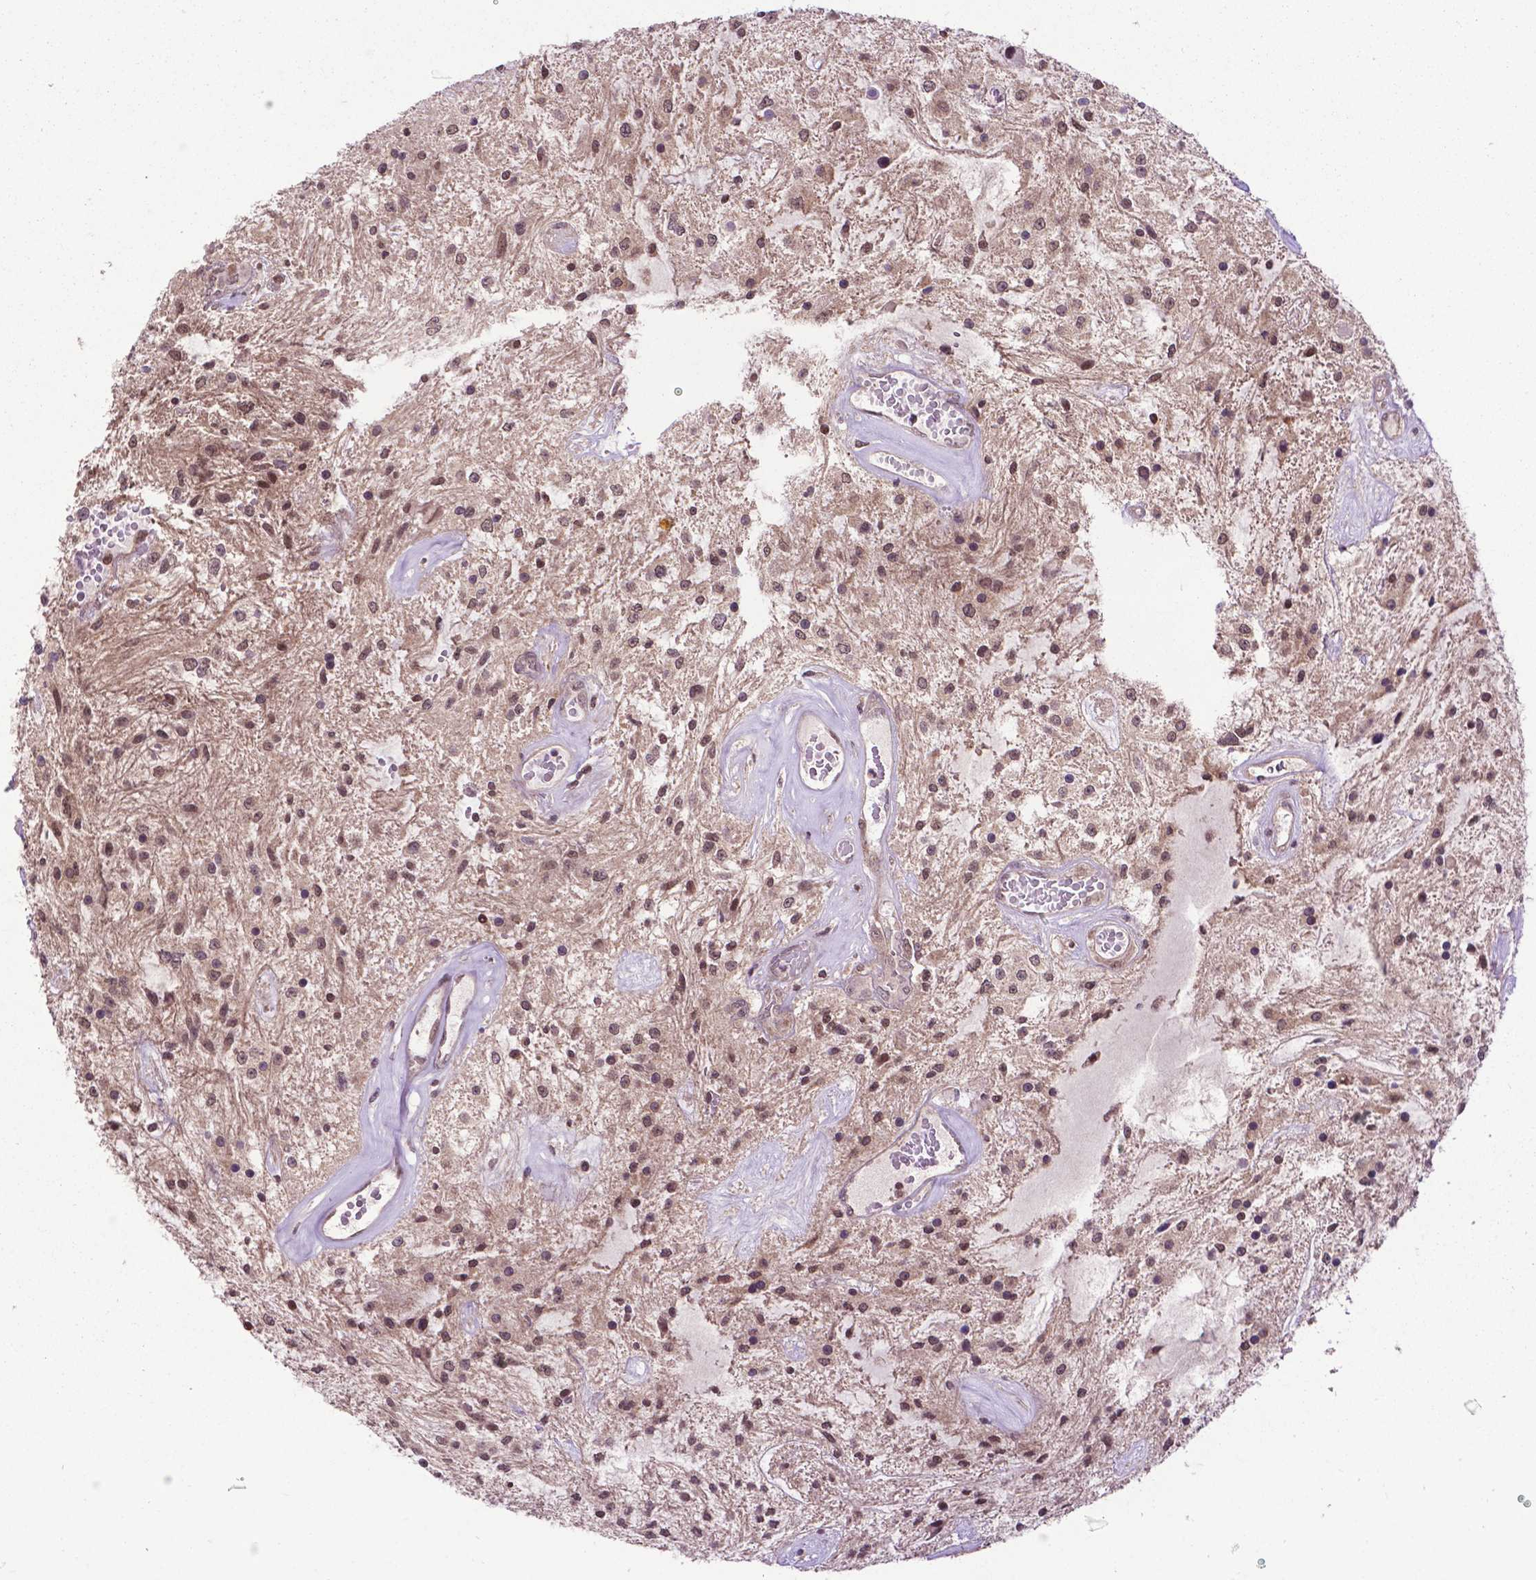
{"staining": {"intensity": "weak", "quantity": "25%-75%", "location": "nuclear"}, "tissue": "glioma", "cell_type": "Tumor cells", "image_type": "cancer", "snomed": [{"axis": "morphology", "description": "Glioma, malignant, Low grade"}, {"axis": "topography", "description": "Cerebellum"}], "caption": "A micrograph of human glioma stained for a protein displays weak nuclear brown staining in tumor cells.", "gene": "OTUB1", "patient": {"sex": "female", "age": 14}}